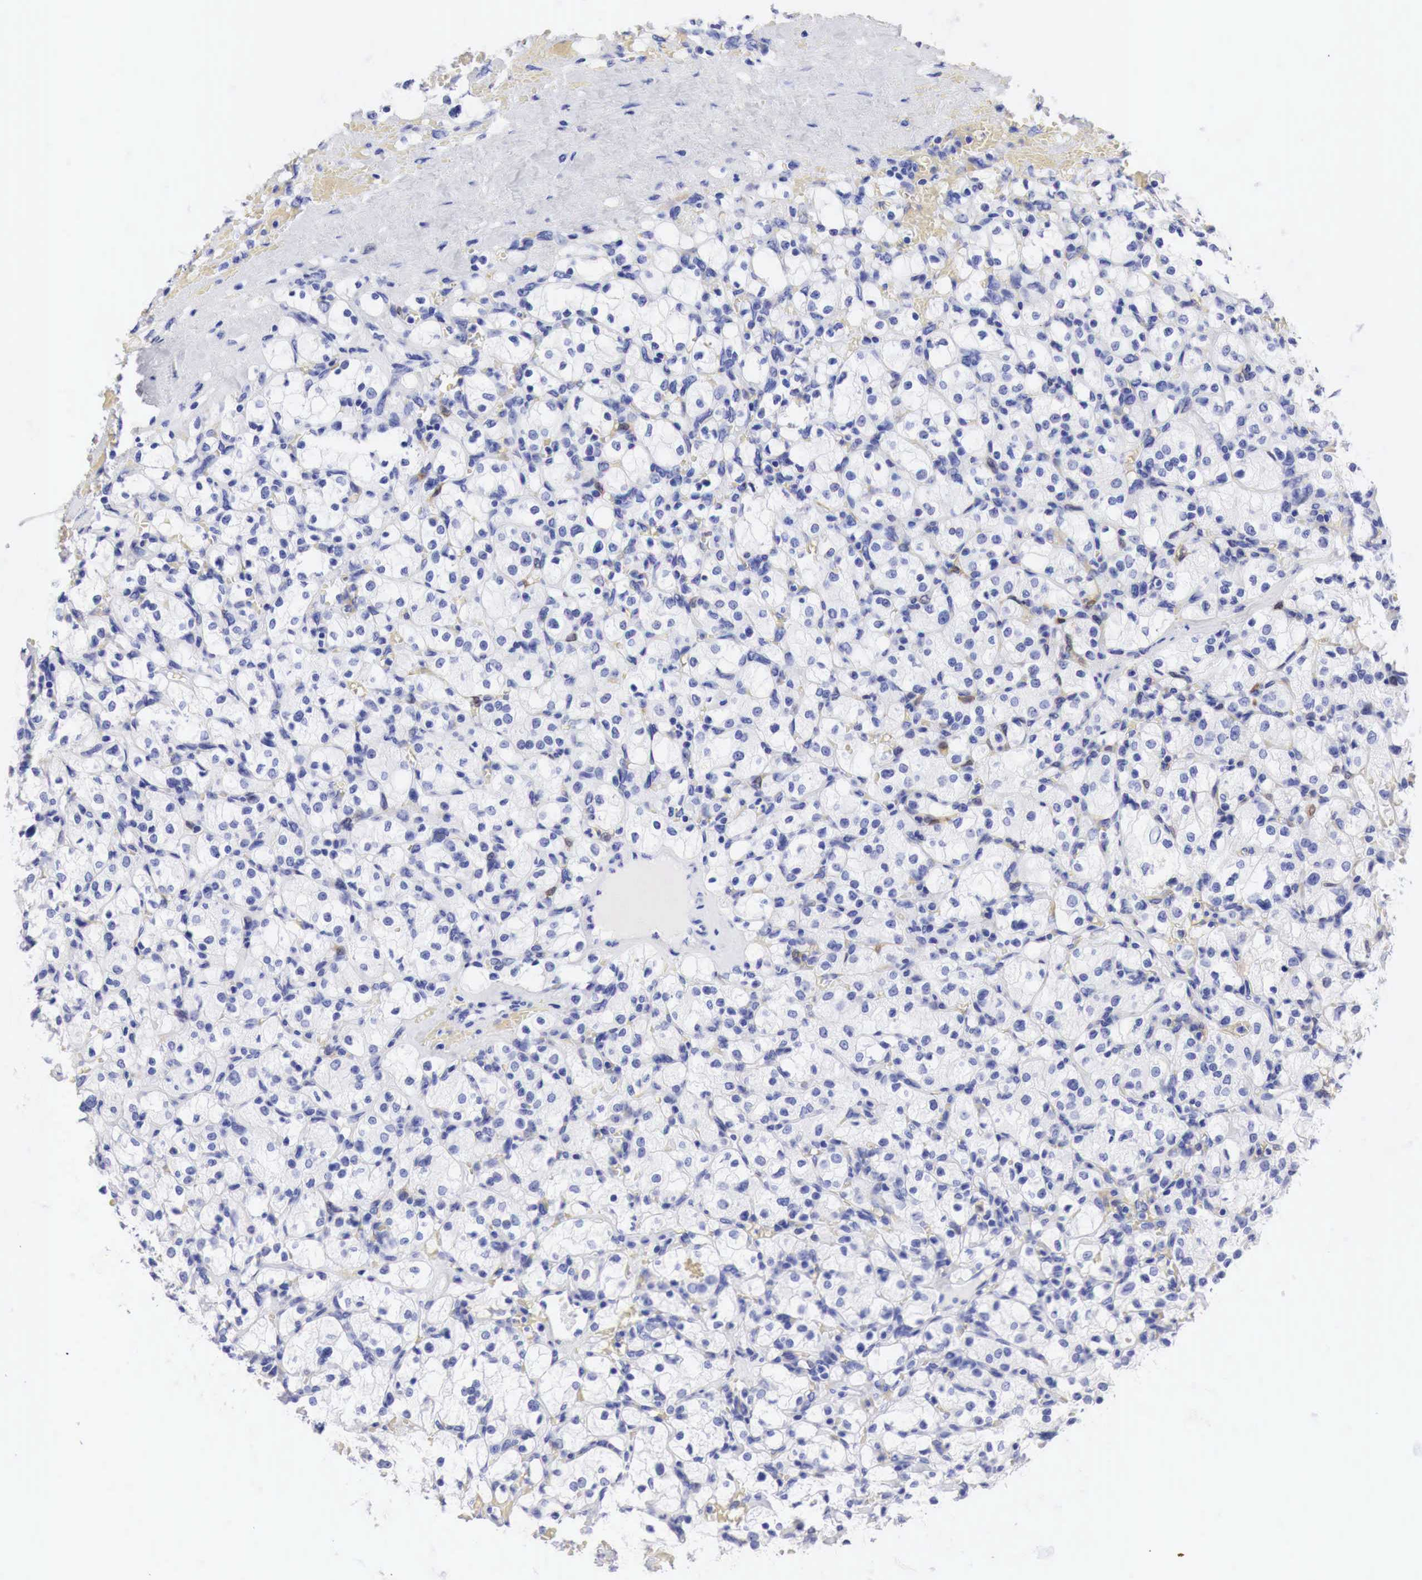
{"staining": {"intensity": "negative", "quantity": "none", "location": "none"}, "tissue": "renal cancer", "cell_type": "Tumor cells", "image_type": "cancer", "snomed": [{"axis": "morphology", "description": "Adenocarcinoma, NOS"}, {"axis": "topography", "description": "Kidney"}], "caption": "This is an IHC histopathology image of human renal adenocarcinoma. There is no positivity in tumor cells.", "gene": "CDKN2A", "patient": {"sex": "female", "age": 83}}